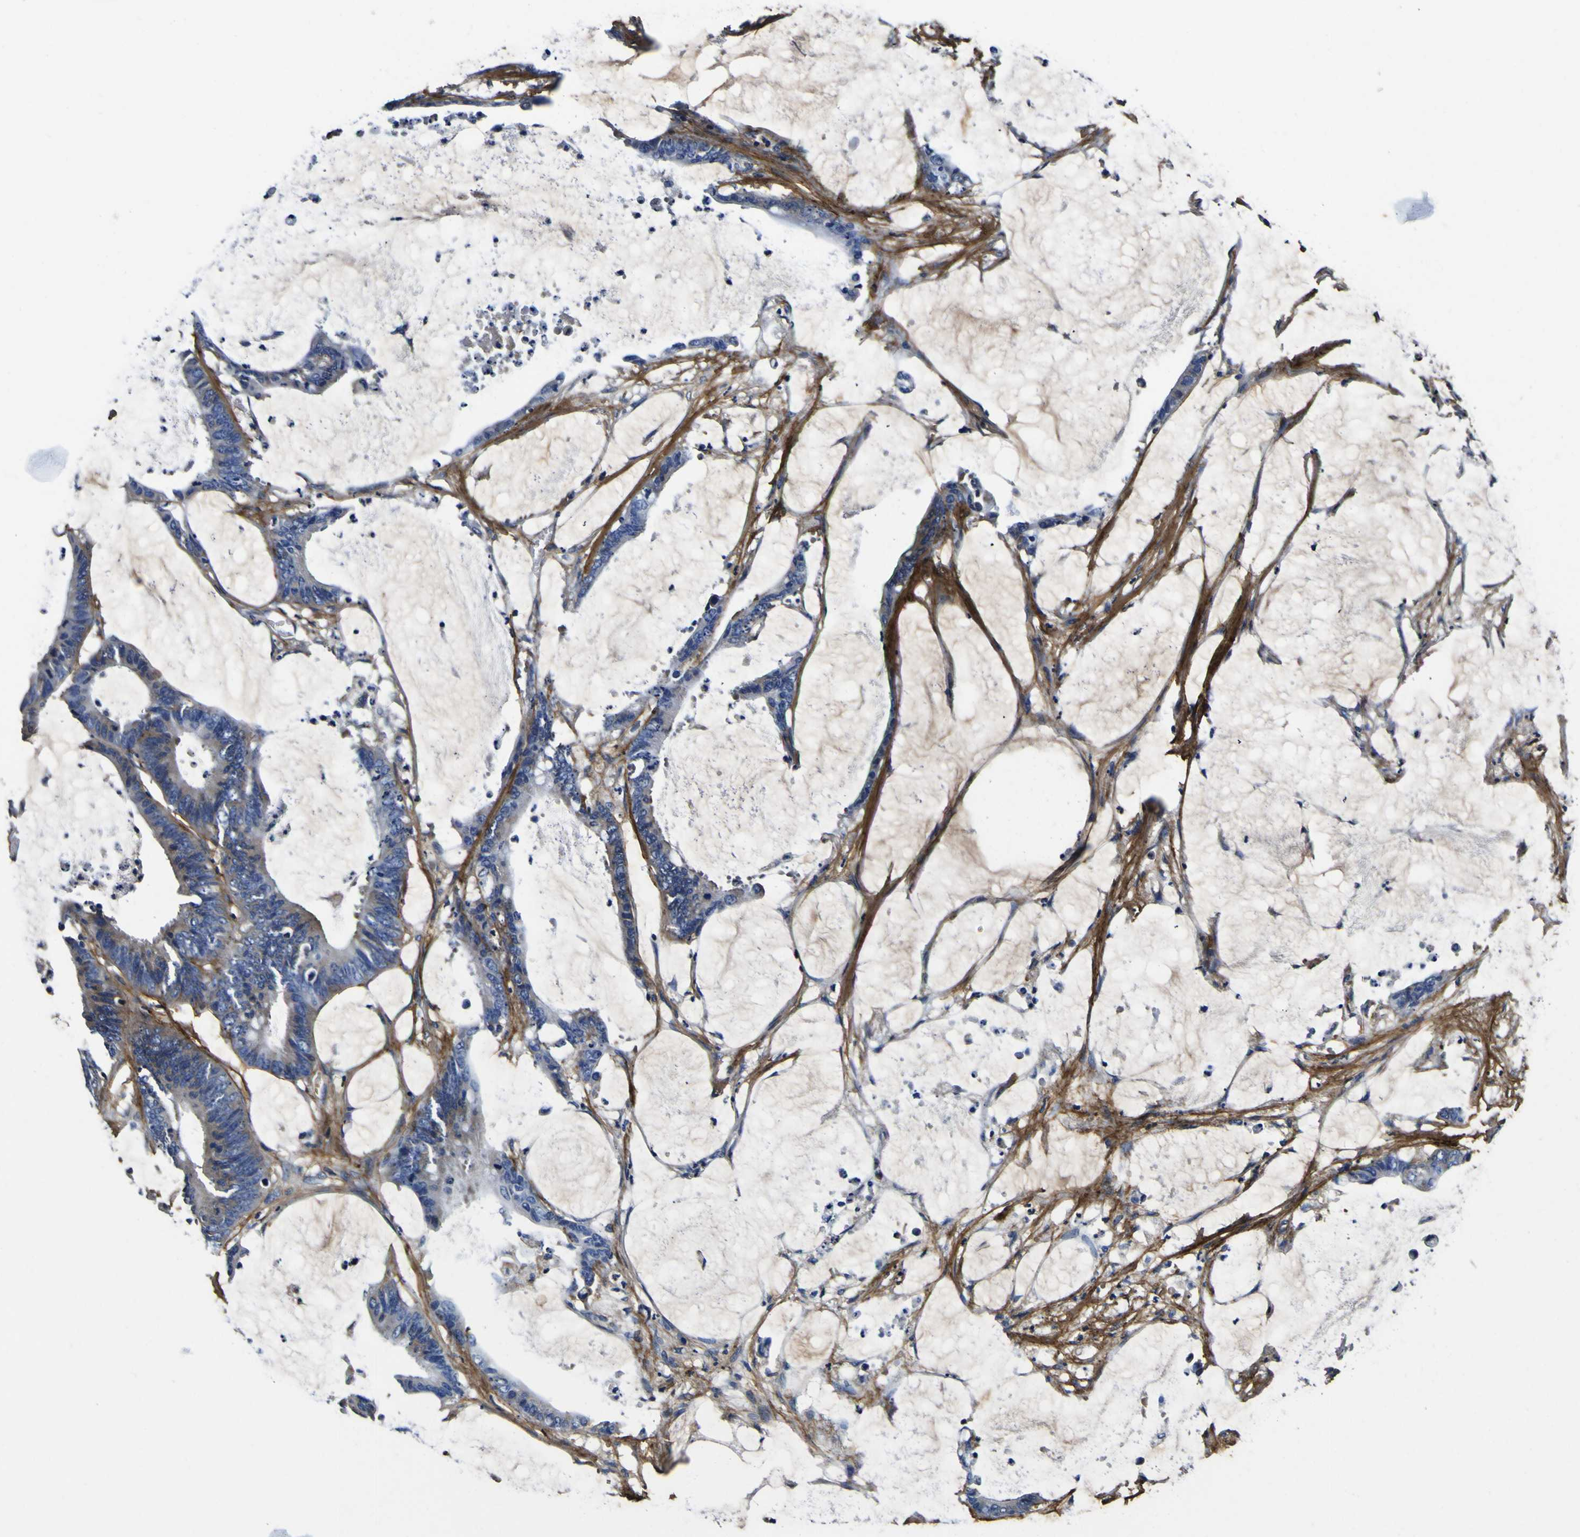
{"staining": {"intensity": "negative", "quantity": "none", "location": "none"}, "tissue": "colorectal cancer", "cell_type": "Tumor cells", "image_type": "cancer", "snomed": [{"axis": "morphology", "description": "Adenocarcinoma, NOS"}, {"axis": "topography", "description": "Rectum"}], "caption": "Tumor cells show no significant expression in colorectal cancer (adenocarcinoma).", "gene": "POSTN", "patient": {"sex": "female", "age": 66}}